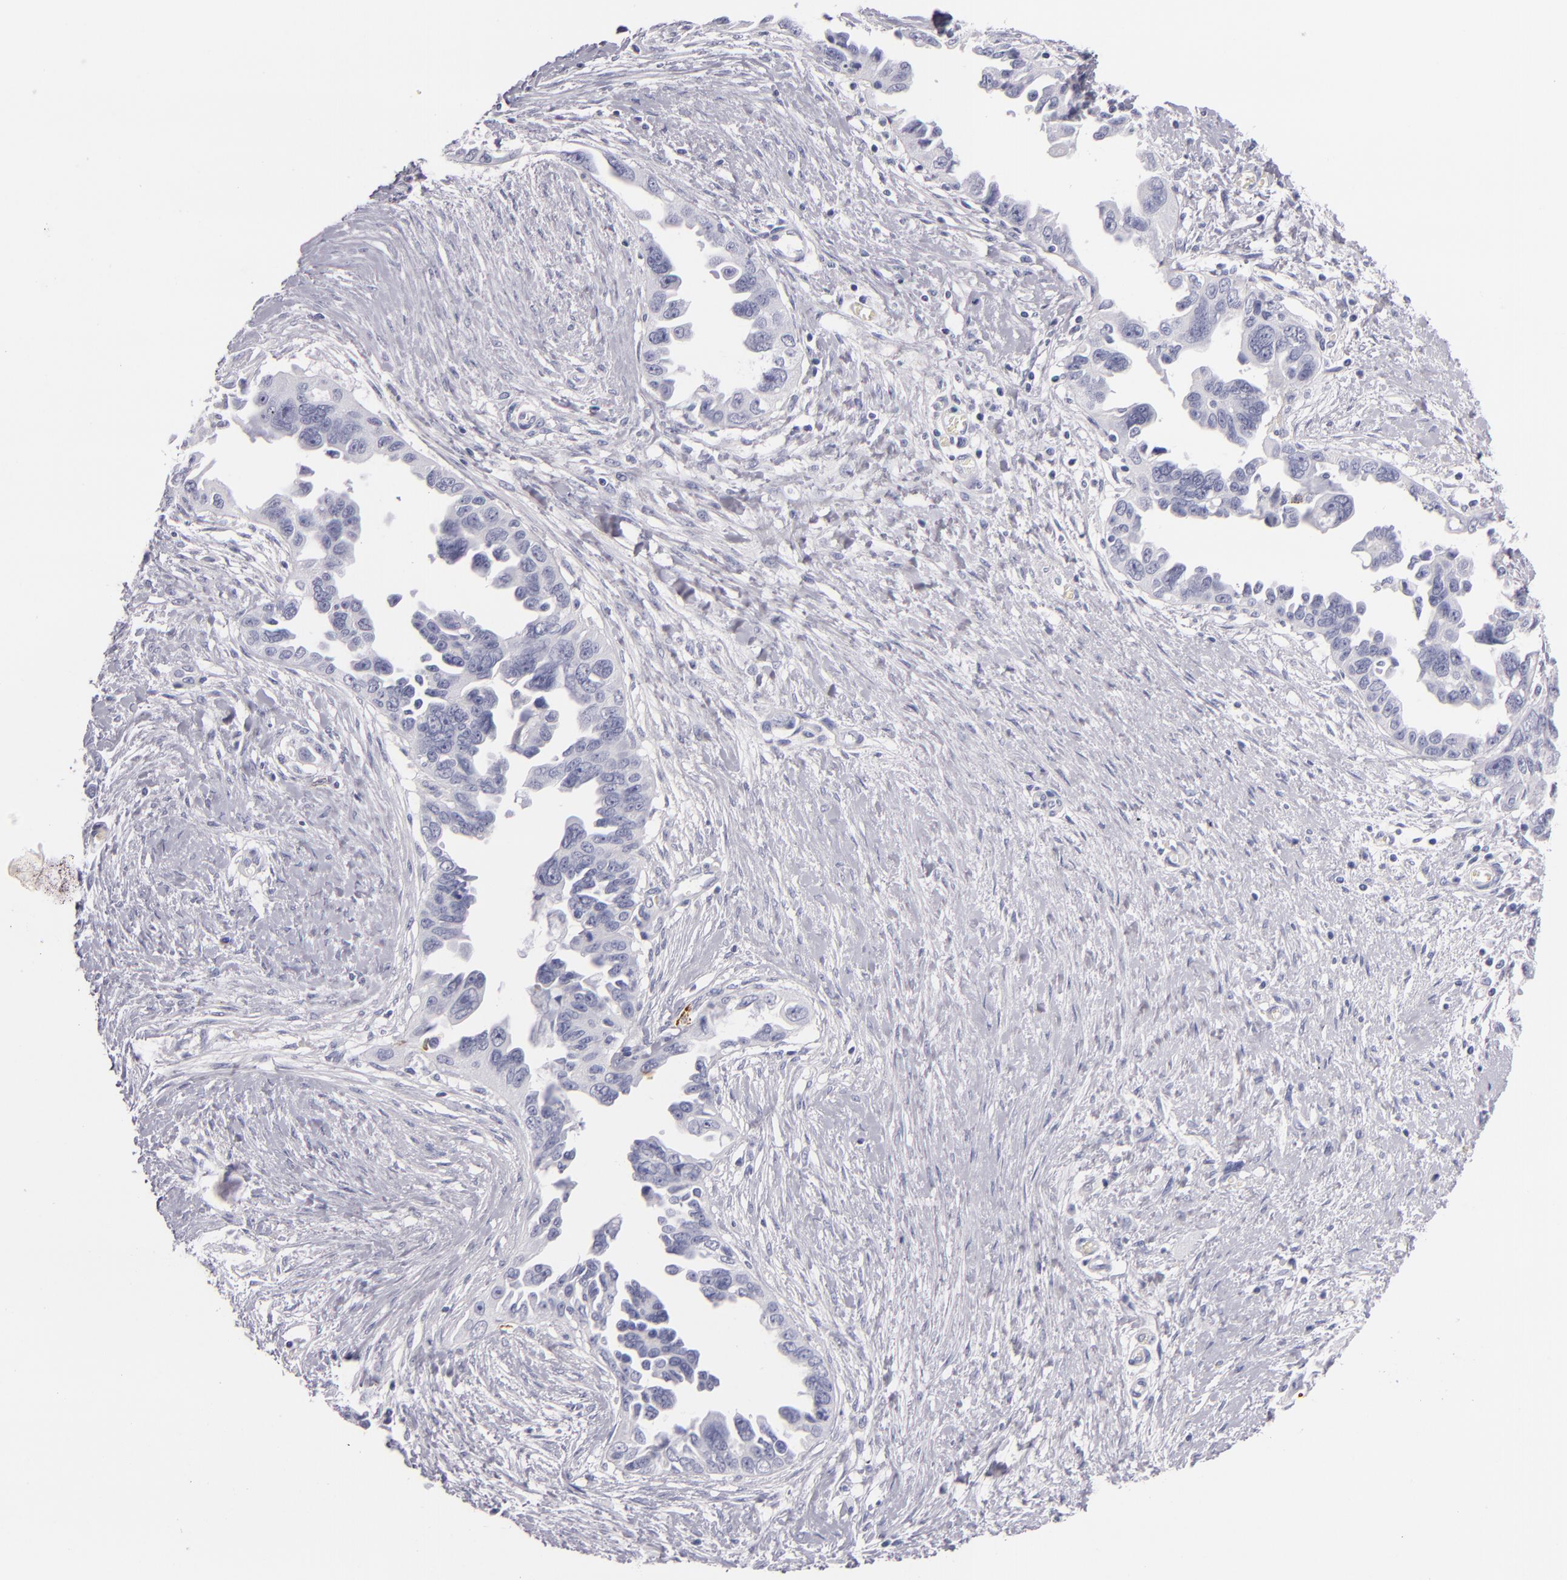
{"staining": {"intensity": "negative", "quantity": "none", "location": "none"}, "tissue": "ovarian cancer", "cell_type": "Tumor cells", "image_type": "cancer", "snomed": [{"axis": "morphology", "description": "Cystadenocarcinoma, serous, NOS"}, {"axis": "topography", "description": "Ovary"}], "caption": "Serous cystadenocarcinoma (ovarian) stained for a protein using IHC displays no positivity tumor cells.", "gene": "CD207", "patient": {"sex": "female", "age": 63}}